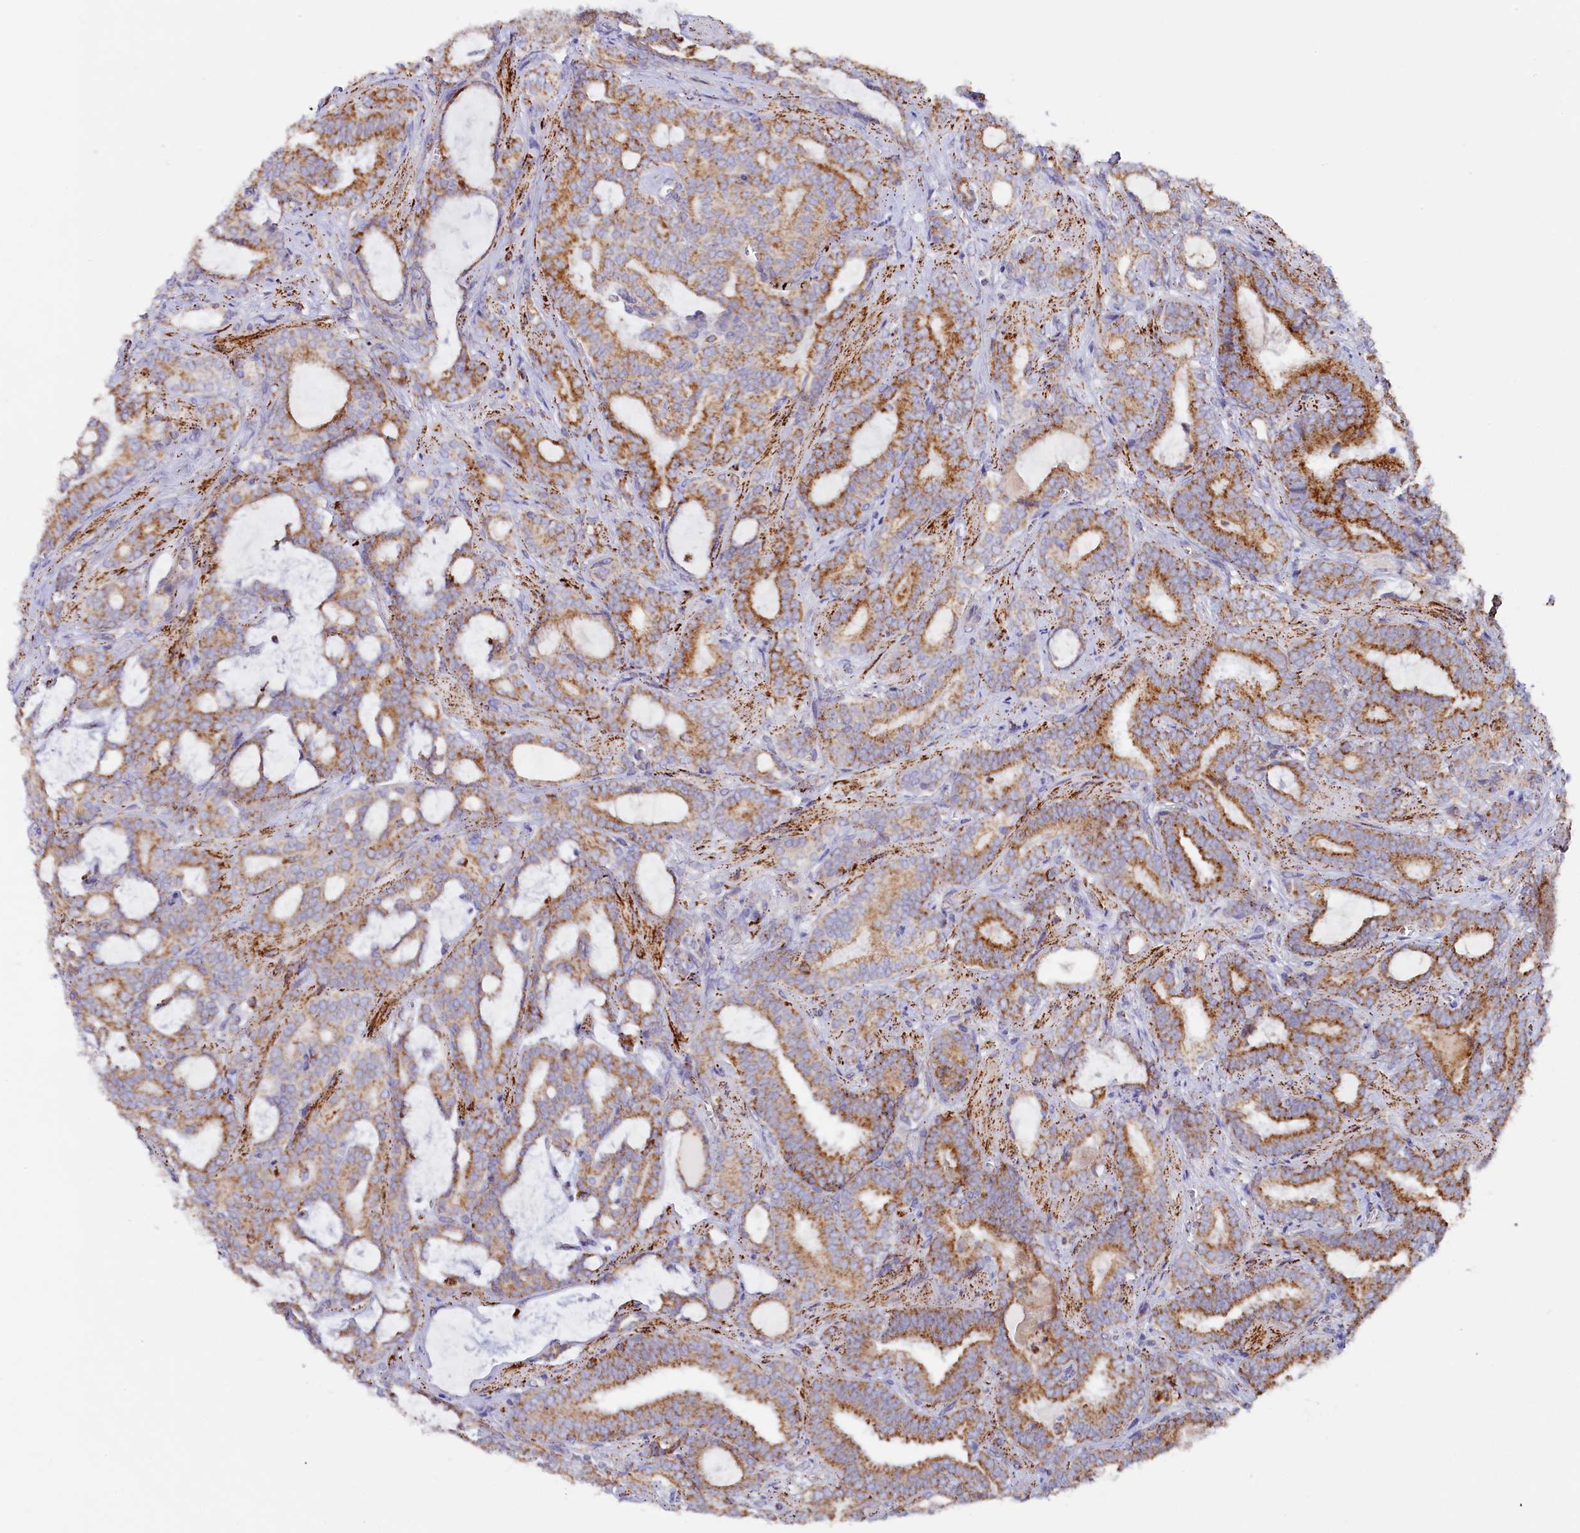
{"staining": {"intensity": "moderate", "quantity": ">75%", "location": "cytoplasmic/membranous"}, "tissue": "prostate cancer", "cell_type": "Tumor cells", "image_type": "cancer", "snomed": [{"axis": "morphology", "description": "Adenocarcinoma, High grade"}, {"axis": "topography", "description": "Prostate and seminal vesicle, NOS"}], "caption": "Protein staining exhibits moderate cytoplasmic/membranous expression in approximately >75% of tumor cells in prostate cancer.", "gene": "AKTIP", "patient": {"sex": "male", "age": 67}}